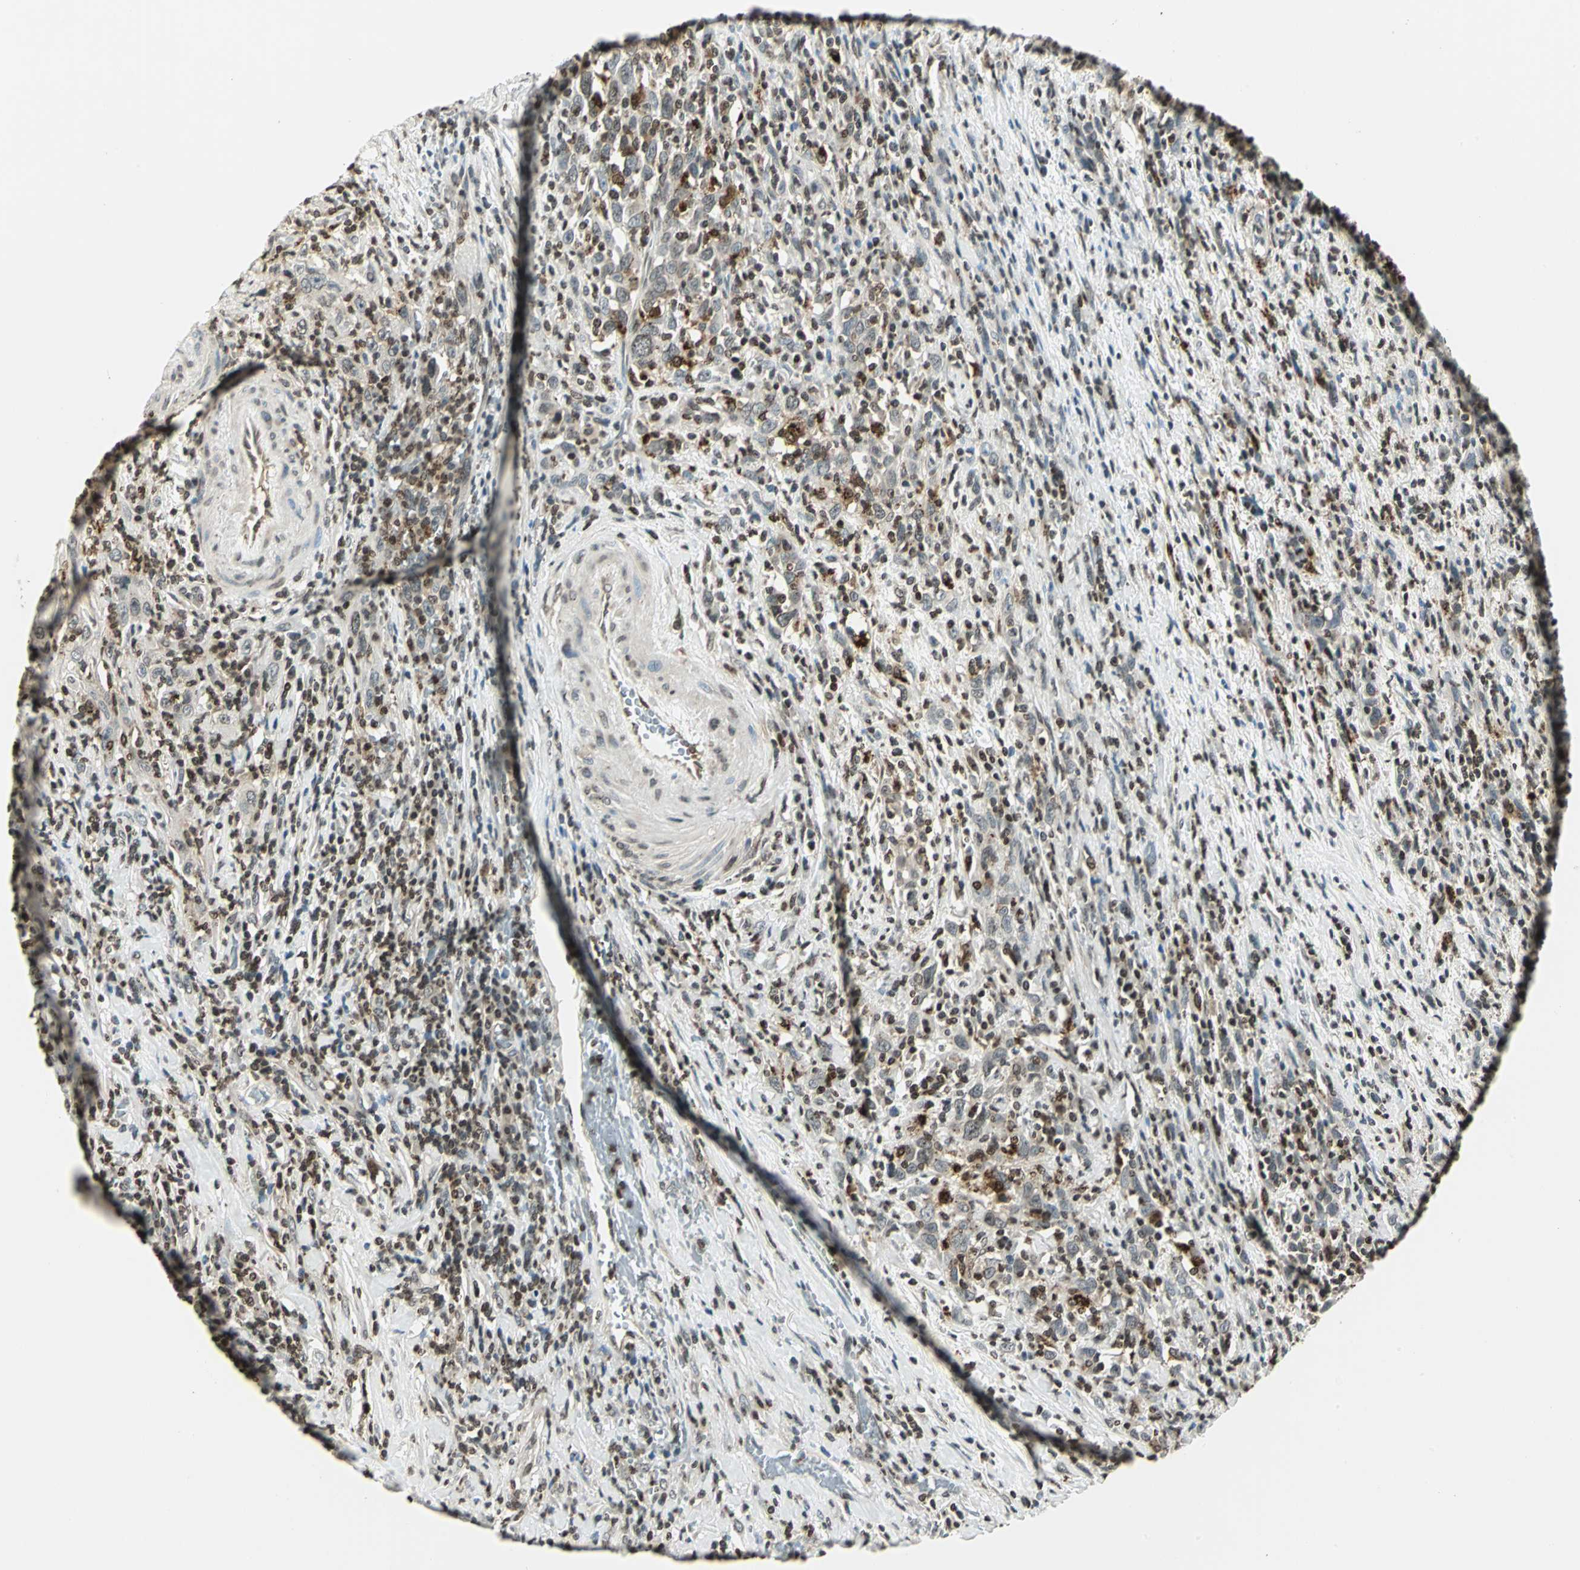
{"staining": {"intensity": "moderate", "quantity": ">75%", "location": "cytoplasmic/membranous,nuclear"}, "tissue": "urothelial cancer", "cell_type": "Tumor cells", "image_type": "cancer", "snomed": [{"axis": "morphology", "description": "Urothelial carcinoma, High grade"}, {"axis": "topography", "description": "Urinary bladder"}], "caption": "This photomicrograph demonstrates IHC staining of human urothelial cancer, with medium moderate cytoplasmic/membranous and nuclear positivity in about >75% of tumor cells.", "gene": "LGALS3", "patient": {"sex": "male", "age": 61}}